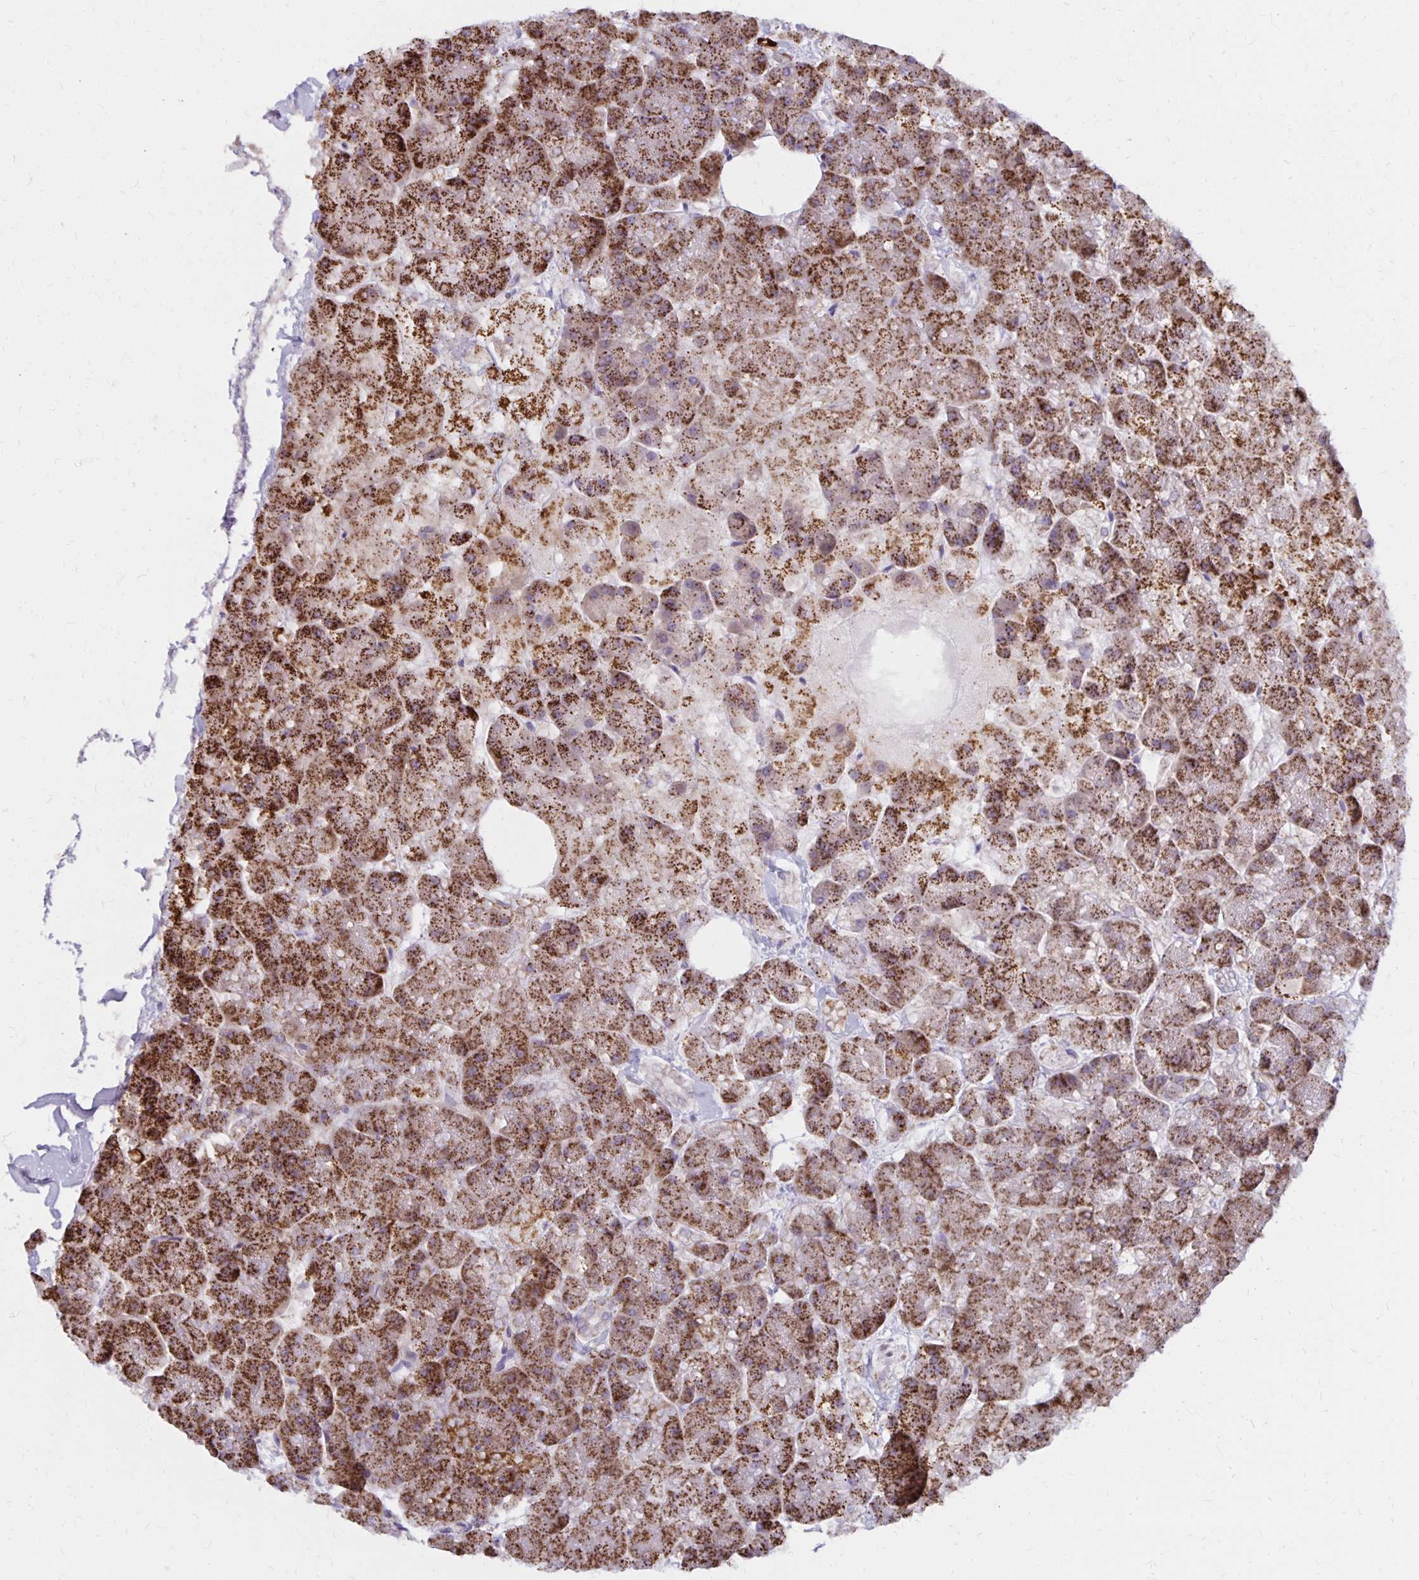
{"staining": {"intensity": "strong", "quantity": "25%-75%", "location": "cytoplasmic/membranous"}, "tissue": "pancreas", "cell_type": "Exocrine glandular cells", "image_type": "normal", "snomed": [{"axis": "morphology", "description": "Normal tissue, NOS"}, {"axis": "topography", "description": "Pancreas"}, {"axis": "topography", "description": "Peripheral nerve tissue"}], "caption": "DAB immunohistochemical staining of normal pancreas demonstrates strong cytoplasmic/membranous protein positivity in approximately 25%-75% of exocrine glandular cells. The staining was performed using DAB to visualize the protein expression in brown, while the nuclei were stained in blue with hematoxylin (Magnification: 20x).", "gene": "IER3", "patient": {"sex": "male", "age": 54}}